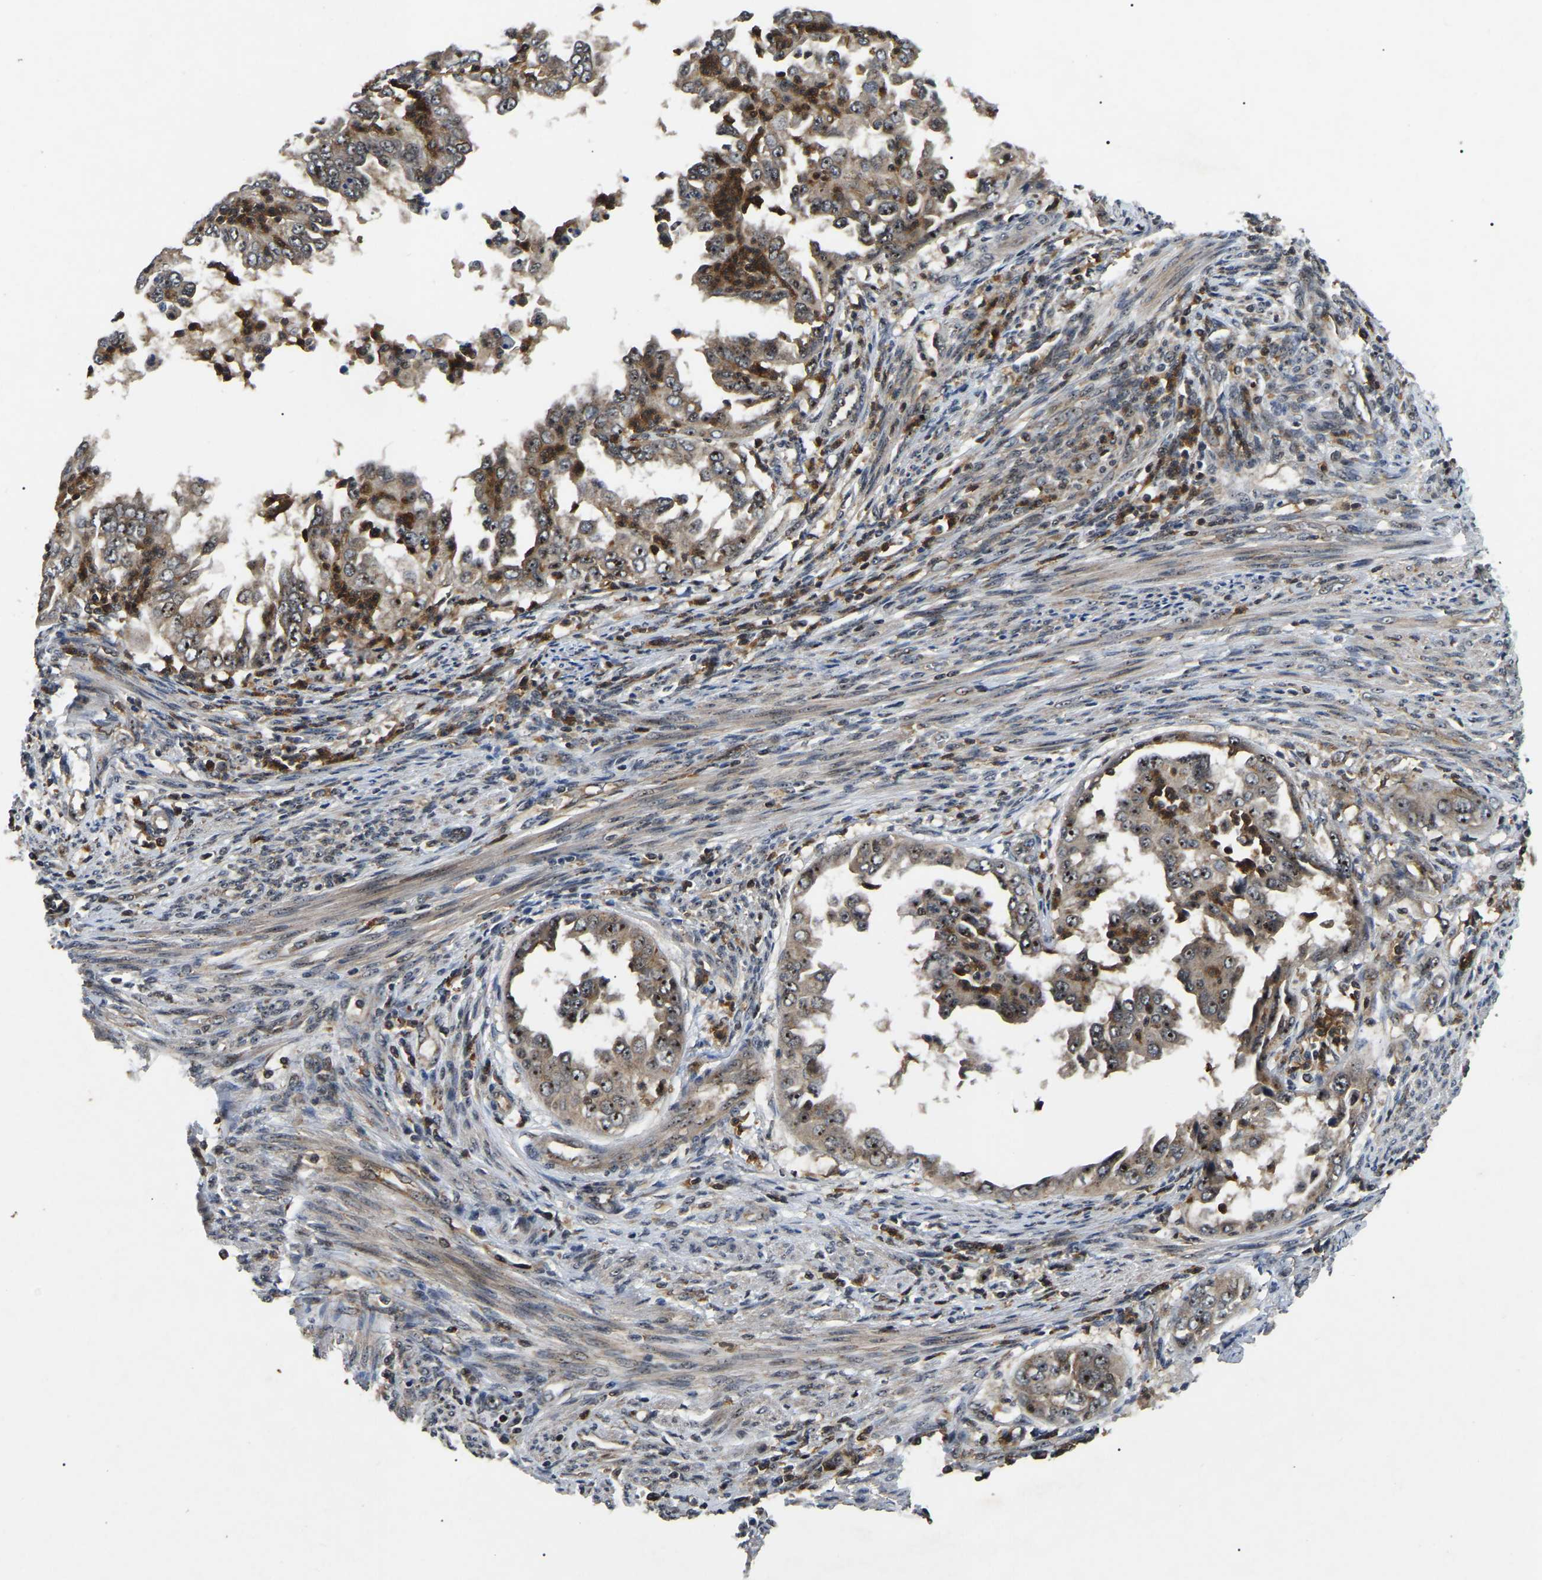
{"staining": {"intensity": "moderate", "quantity": ">75%", "location": "cytoplasmic/membranous,nuclear"}, "tissue": "endometrial cancer", "cell_type": "Tumor cells", "image_type": "cancer", "snomed": [{"axis": "morphology", "description": "Adenocarcinoma, NOS"}, {"axis": "topography", "description": "Endometrium"}], "caption": "This histopathology image demonstrates immunohistochemistry staining of endometrial cancer (adenocarcinoma), with medium moderate cytoplasmic/membranous and nuclear staining in about >75% of tumor cells.", "gene": "RBM28", "patient": {"sex": "female", "age": 85}}